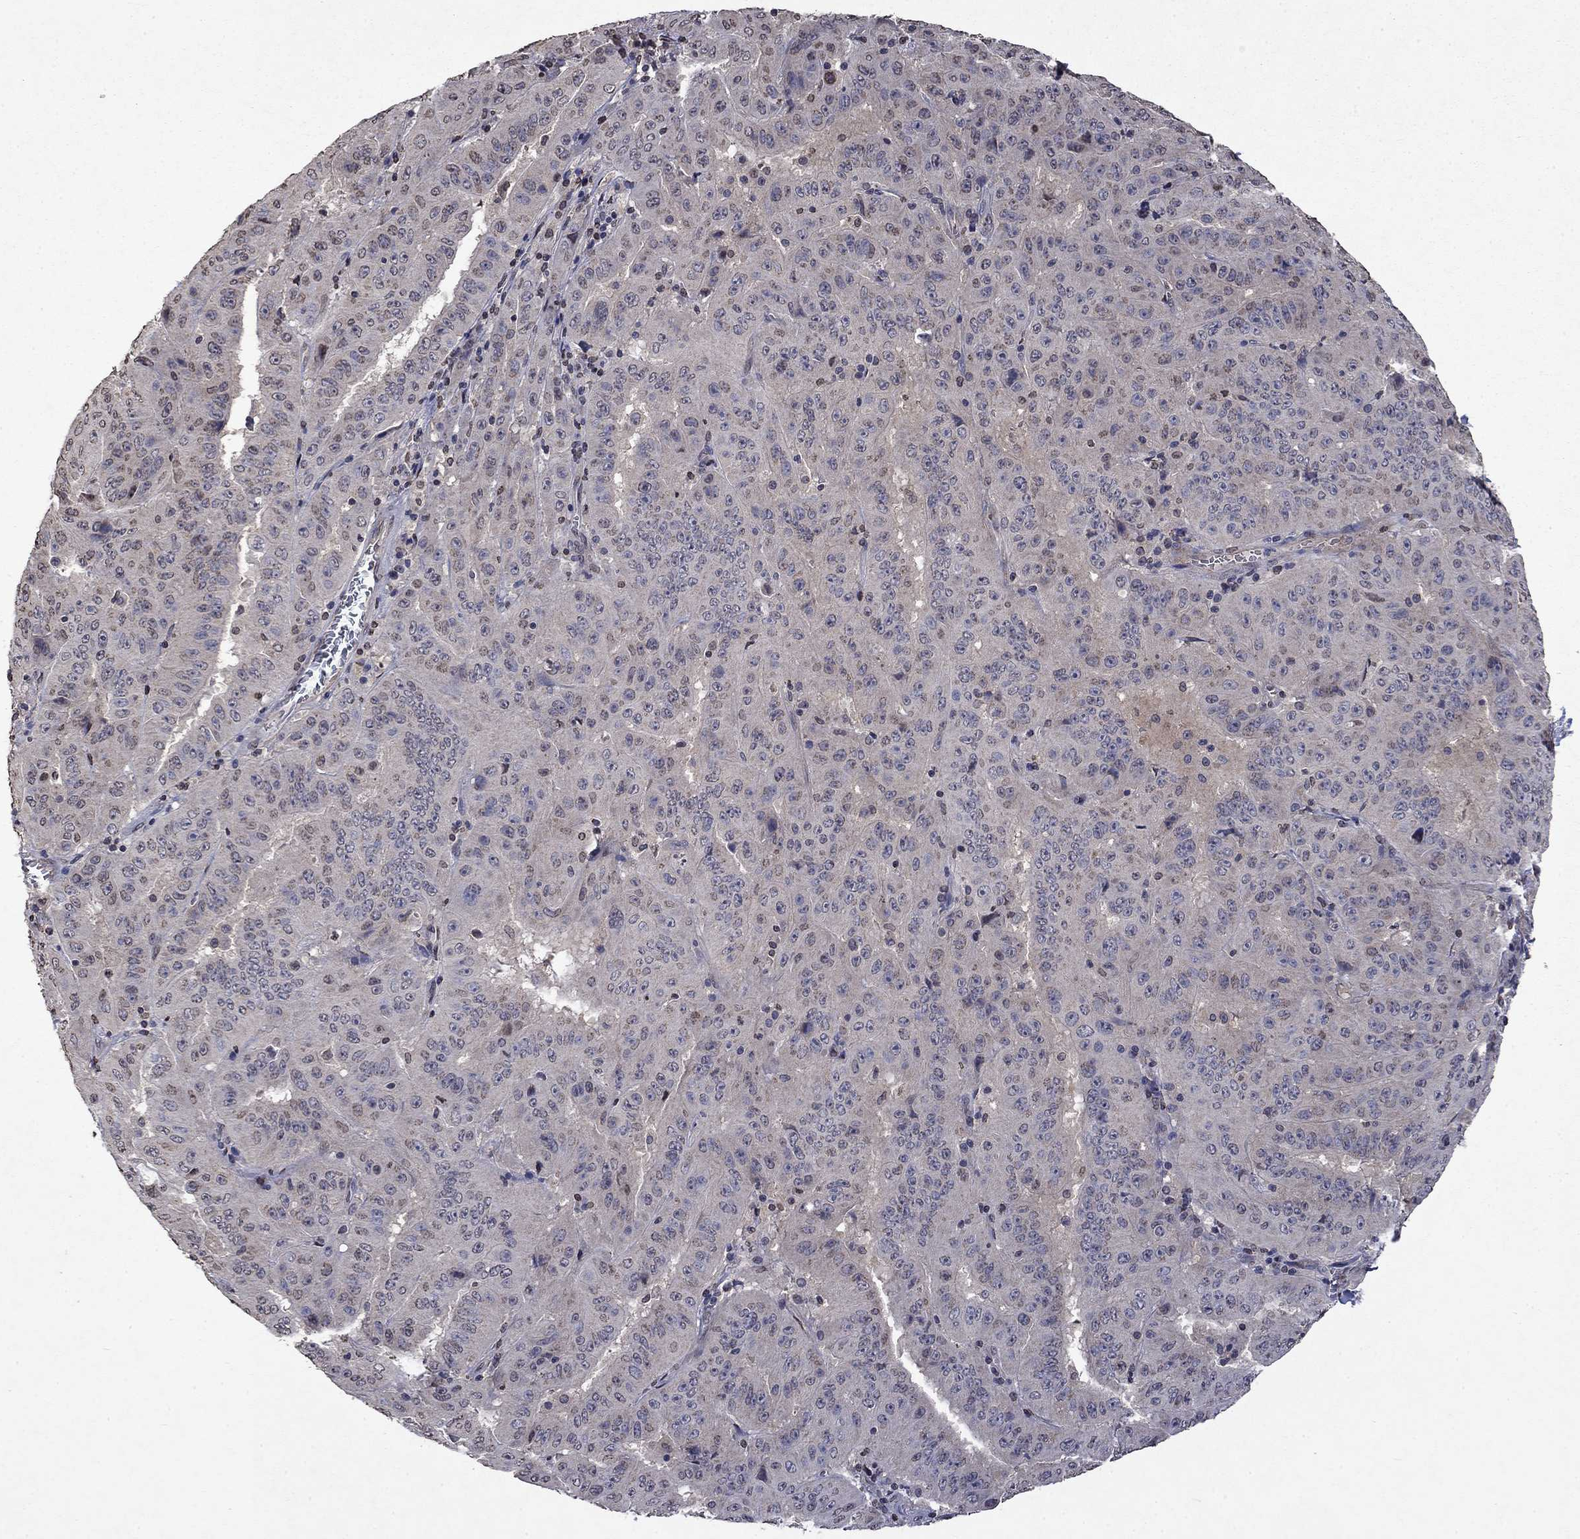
{"staining": {"intensity": "negative", "quantity": "none", "location": "none"}, "tissue": "pancreatic cancer", "cell_type": "Tumor cells", "image_type": "cancer", "snomed": [{"axis": "morphology", "description": "Adenocarcinoma, NOS"}, {"axis": "topography", "description": "Pancreas"}], "caption": "Immunohistochemical staining of human pancreatic cancer (adenocarcinoma) displays no significant expression in tumor cells. (Brightfield microscopy of DAB (3,3'-diaminobenzidine) immunohistochemistry (IHC) at high magnification).", "gene": "TTC38", "patient": {"sex": "male", "age": 63}}